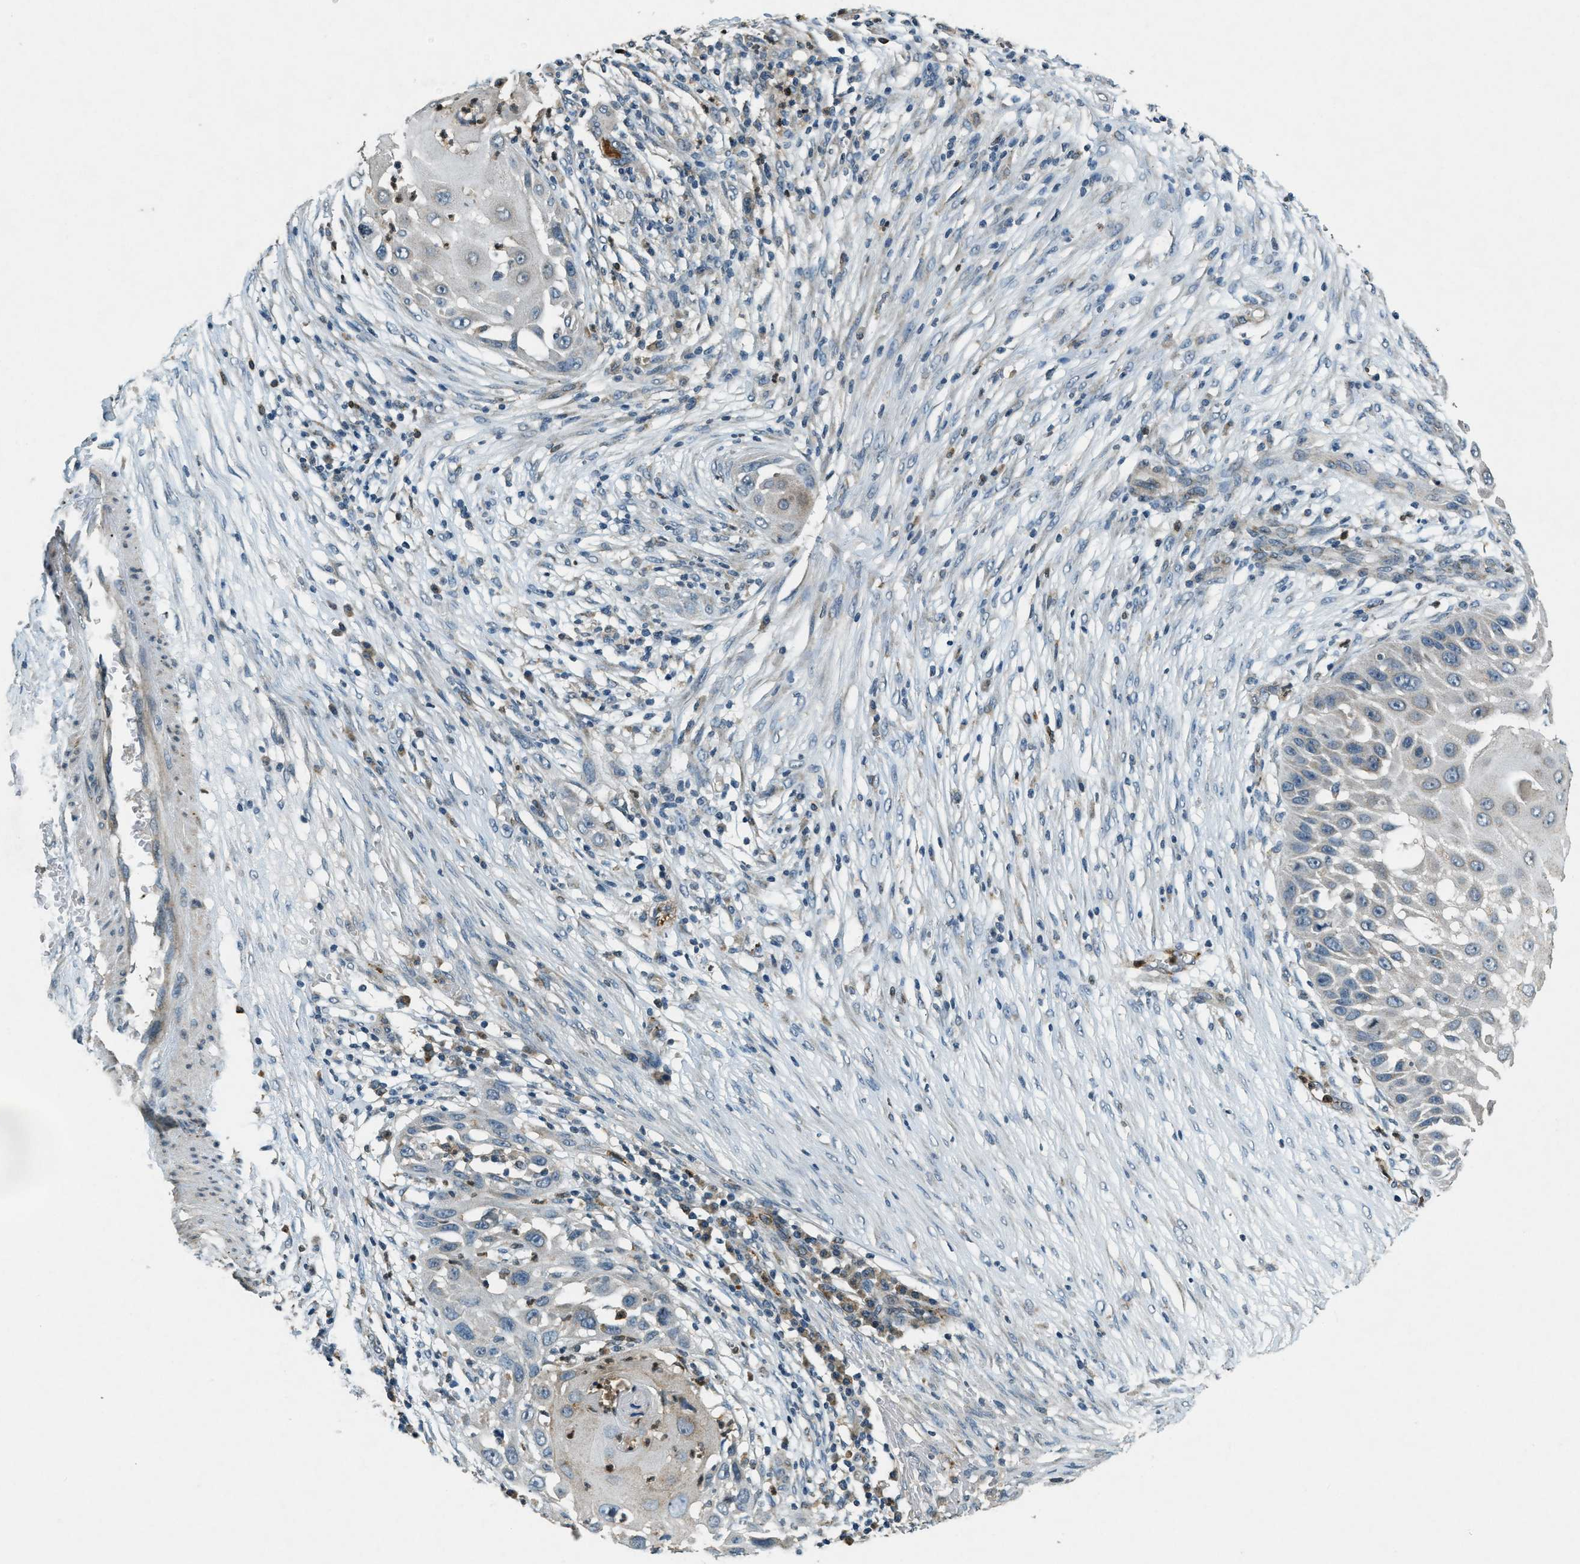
{"staining": {"intensity": "negative", "quantity": "none", "location": "none"}, "tissue": "skin cancer", "cell_type": "Tumor cells", "image_type": "cancer", "snomed": [{"axis": "morphology", "description": "Squamous cell carcinoma, NOS"}, {"axis": "topography", "description": "Skin"}], "caption": "Tumor cells show no significant staining in skin squamous cell carcinoma. The staining is performed using DAB brown chromogen with nuclei counter-stained in using hematoxylin.", "gene": "RAB3D", "patient": {"sex": "female", "age": 44}}